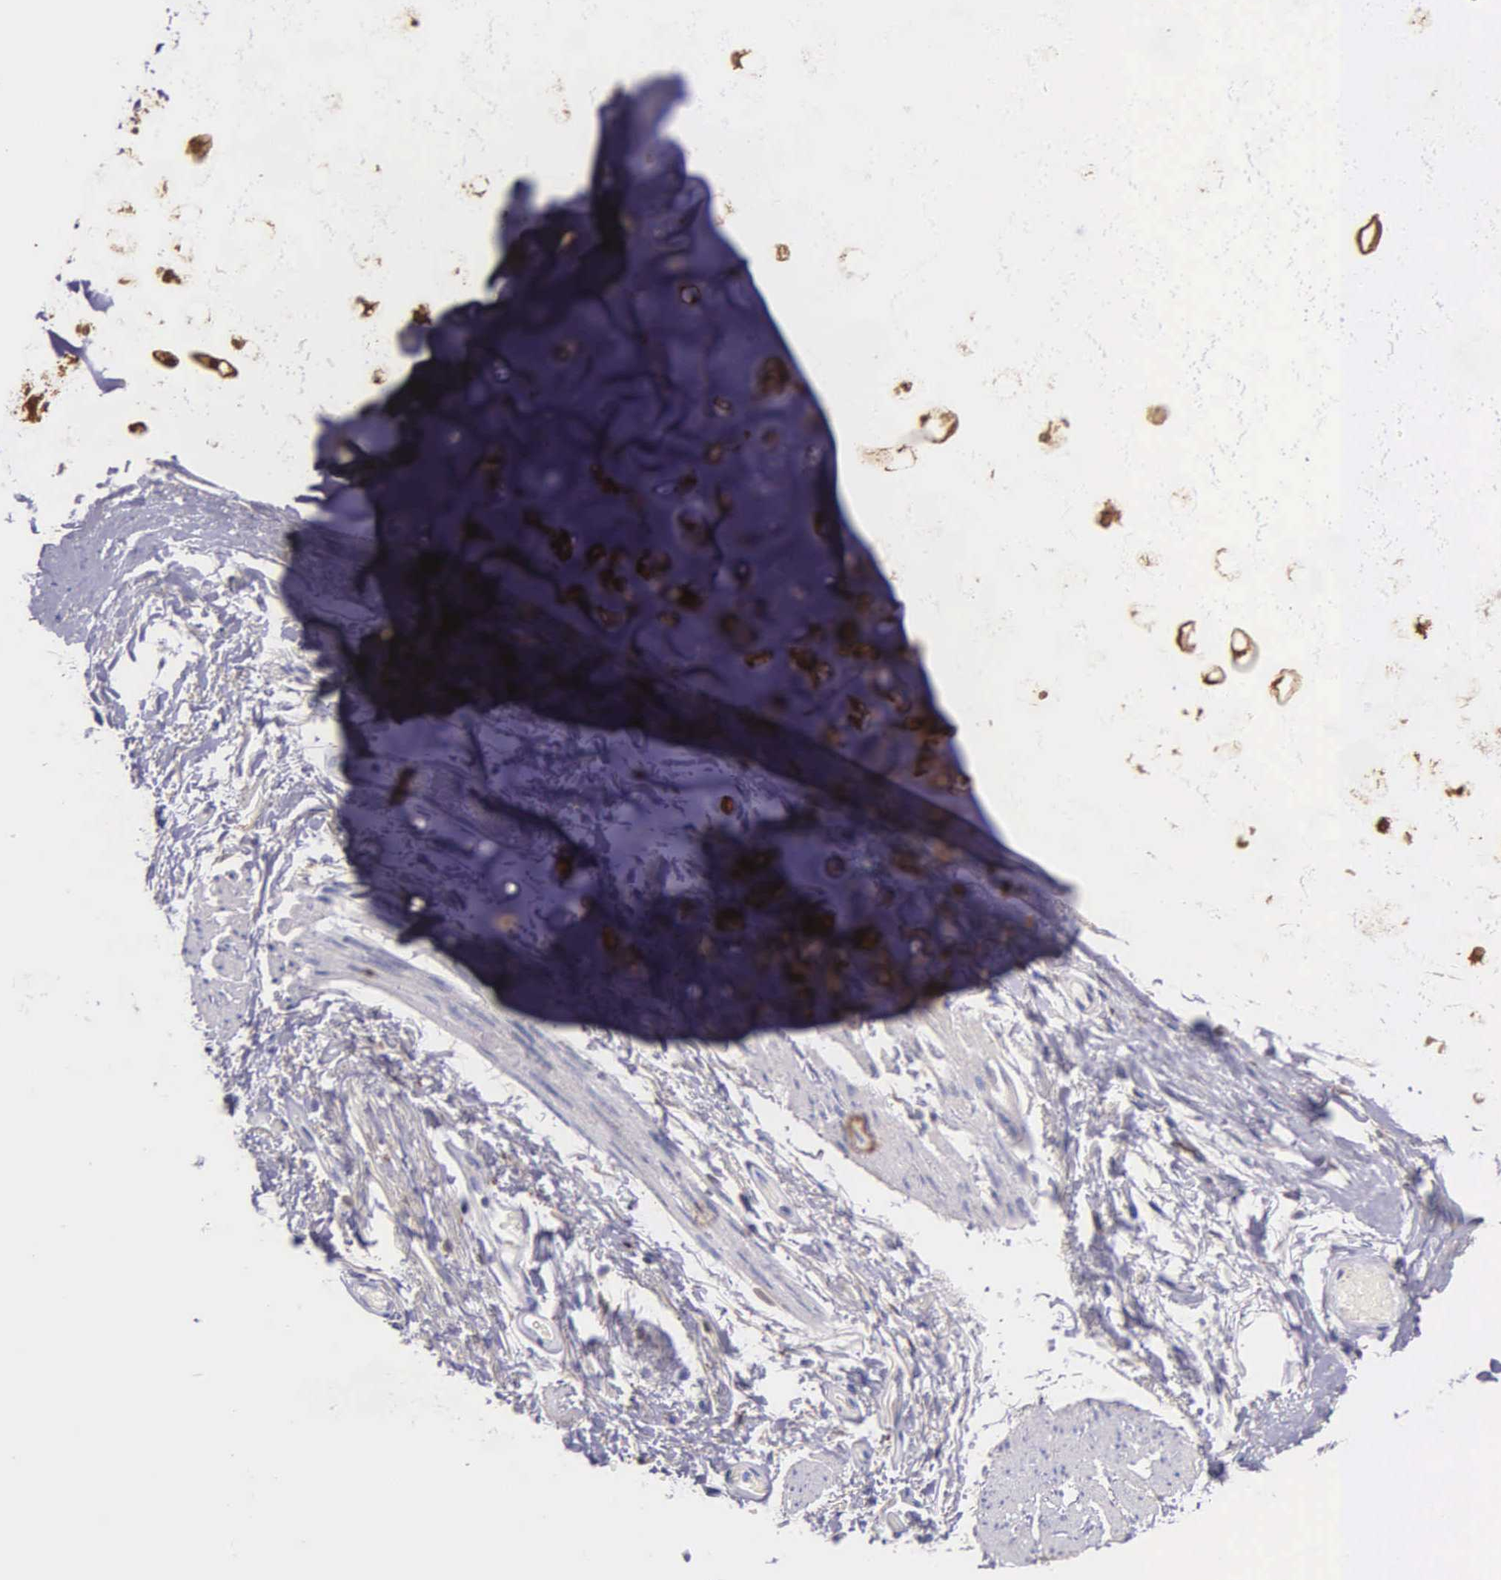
{"staining": {"intensity": "negative", "quantity": "none", "location": "none"}, "tissue": "adipose tissue", "cell_type": "Adipocytes", "image_type": "normal", "snomed": [{"axis": "morphology", "description": "Normal tissue, NOS"}, {"axis": "topography", "description": "Cartilage tissue"}, {"axis": "topography", "description": "Lung"}], "caption": "Micrograph shows no protein positivity in adipocytes of unremarkable adipose tissue. Nuclei are stained in blue.", "gene": "GSTT2B", "patient": {"sex": "male", "age": 65}}